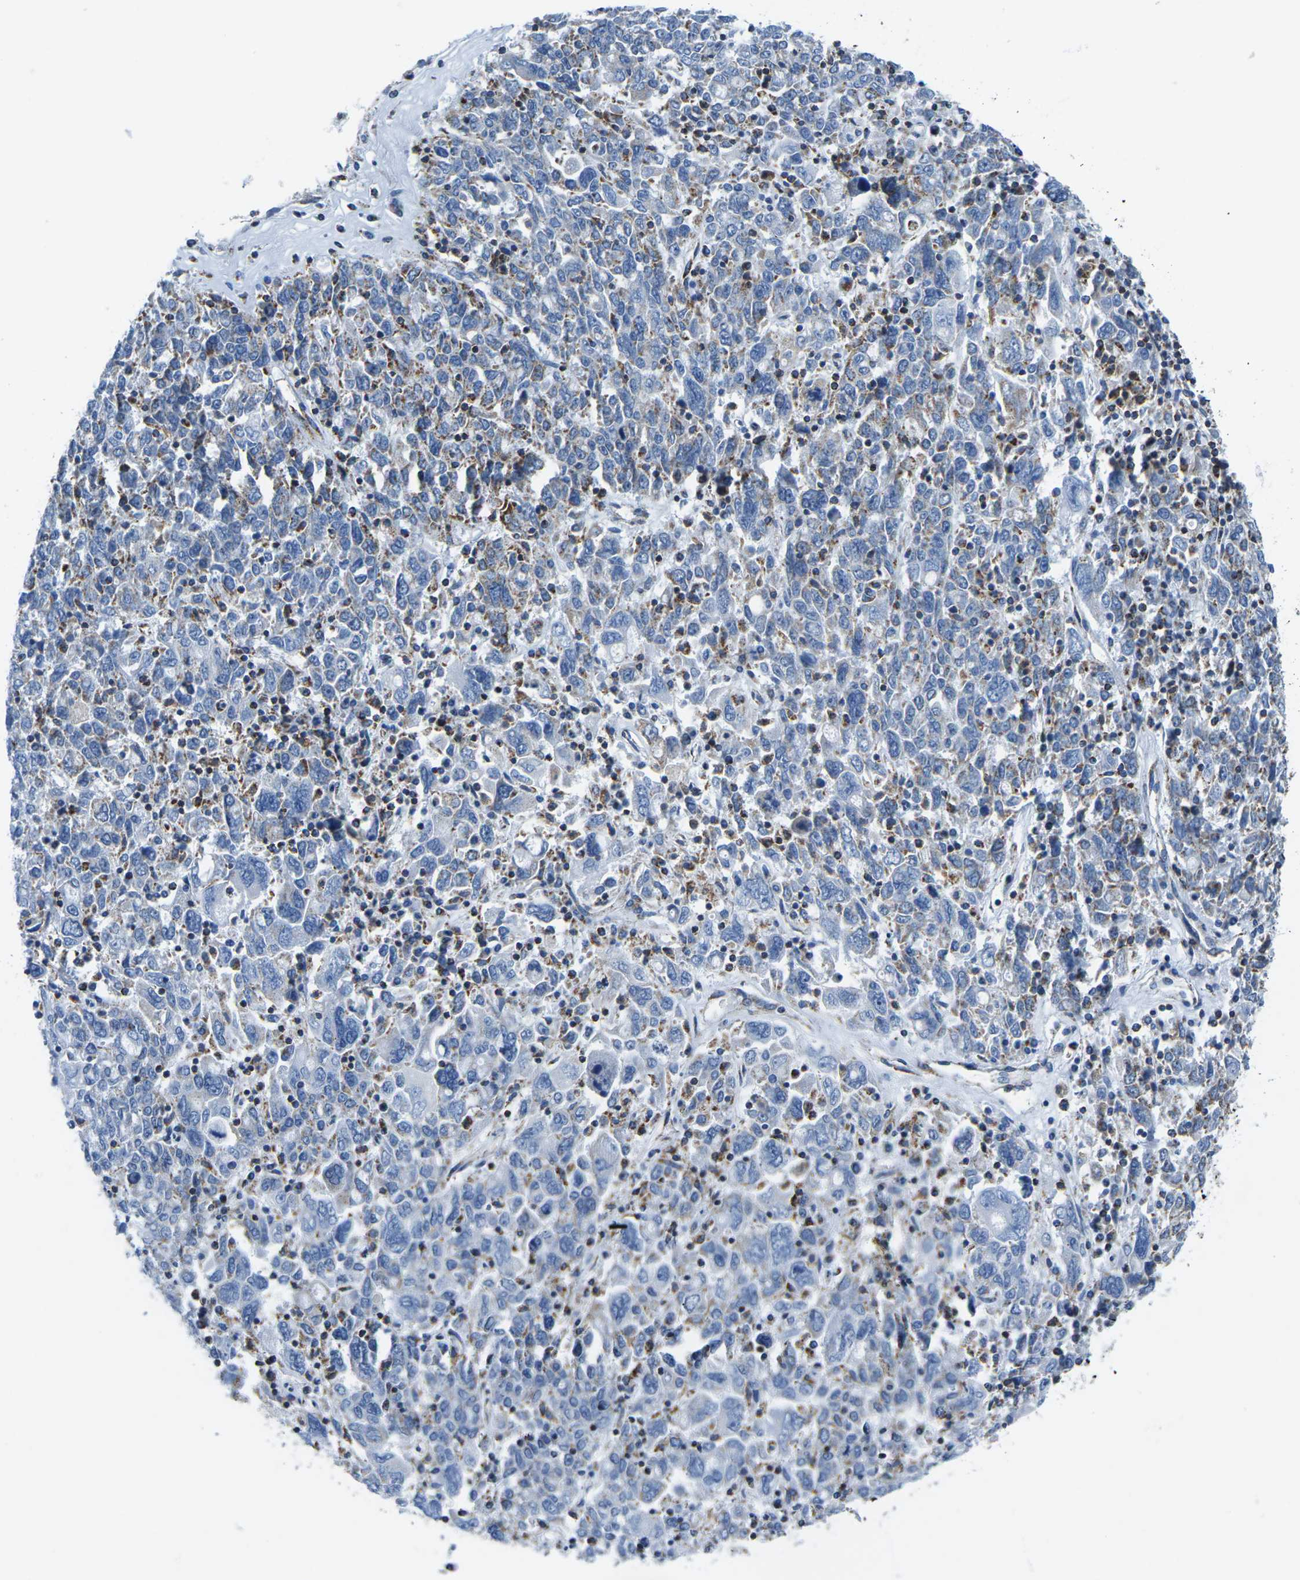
{"staining": {"intensity": "negative", "quantity": "none", "location": "none"}, "tissue": "ovarian cancer", "cell_type": "Tumor cells", "image_type": "cancer", "snomed": [{"axis": "morphology", "description": "Carcinoma, endometroid"}, {"axis": "topography", "description": "Ovary"}], "caption": "High power microscopy micrograph of an immunohistochemistry (IHC) image of ovarian cancer (endometroid carcinoma), revealing no significant positivity in tumor cells.", "gene": "COX6C", "patient": {"sex": "female", "age": 62}}